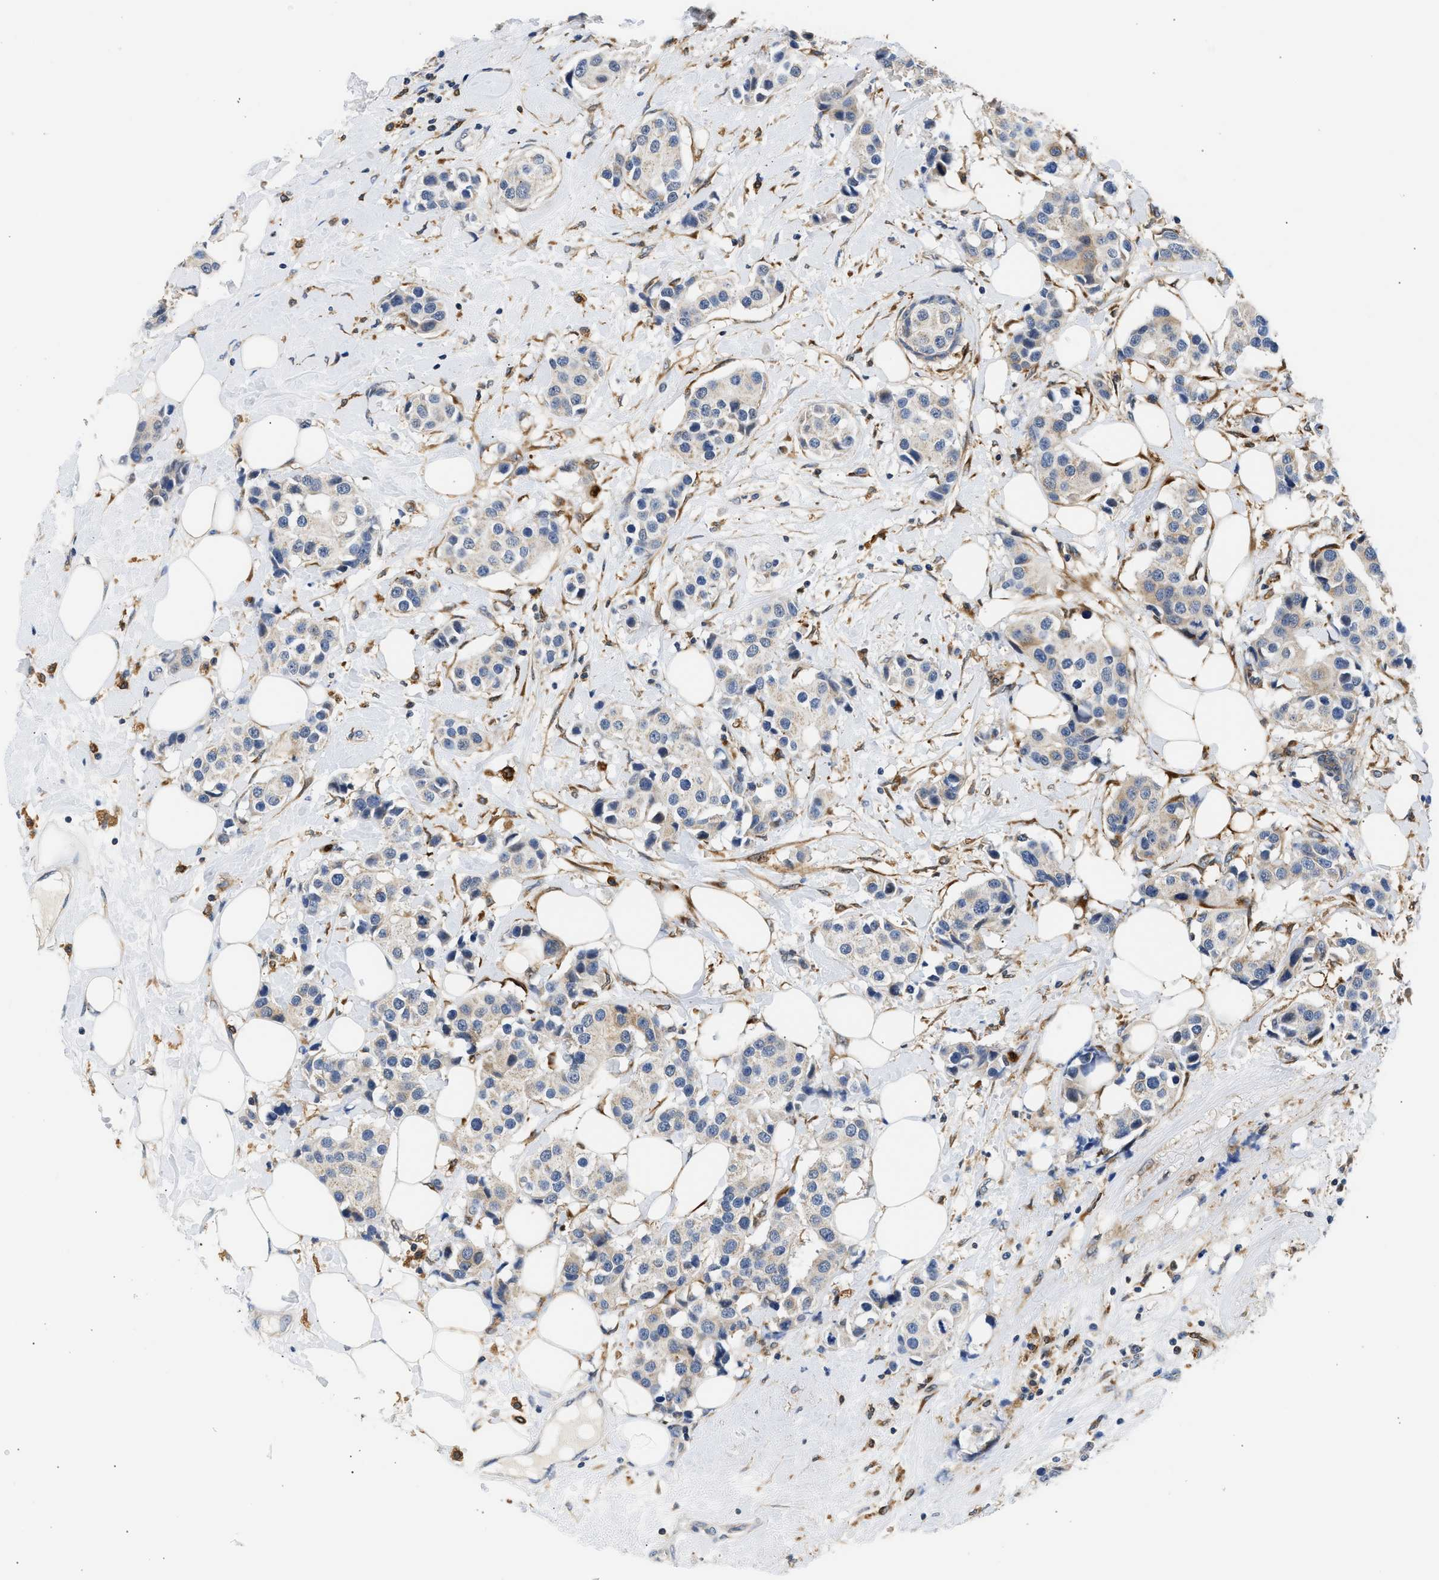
{"staining": {"intensity": "weak", "quantity": "<25%", "location": "cytoplasmic/membranous"}, "tissue": "breast cancer", "cell_type": "Tumor cells", "image_type": "cancer", "snomed": [{"axis": "morphology", "description": "Normal tissue, NOS"}, {"axis": "morphology", "description": "Duct carcinoma"}, {"axis": "topography", "description": "Breast"}], "caption": "A micrograph of human breast cancer (intraductal carcinoma) is negative for staining in tumor cells.", "gene": "RAB31", "patient": {"sex": "female", "age": 39}}